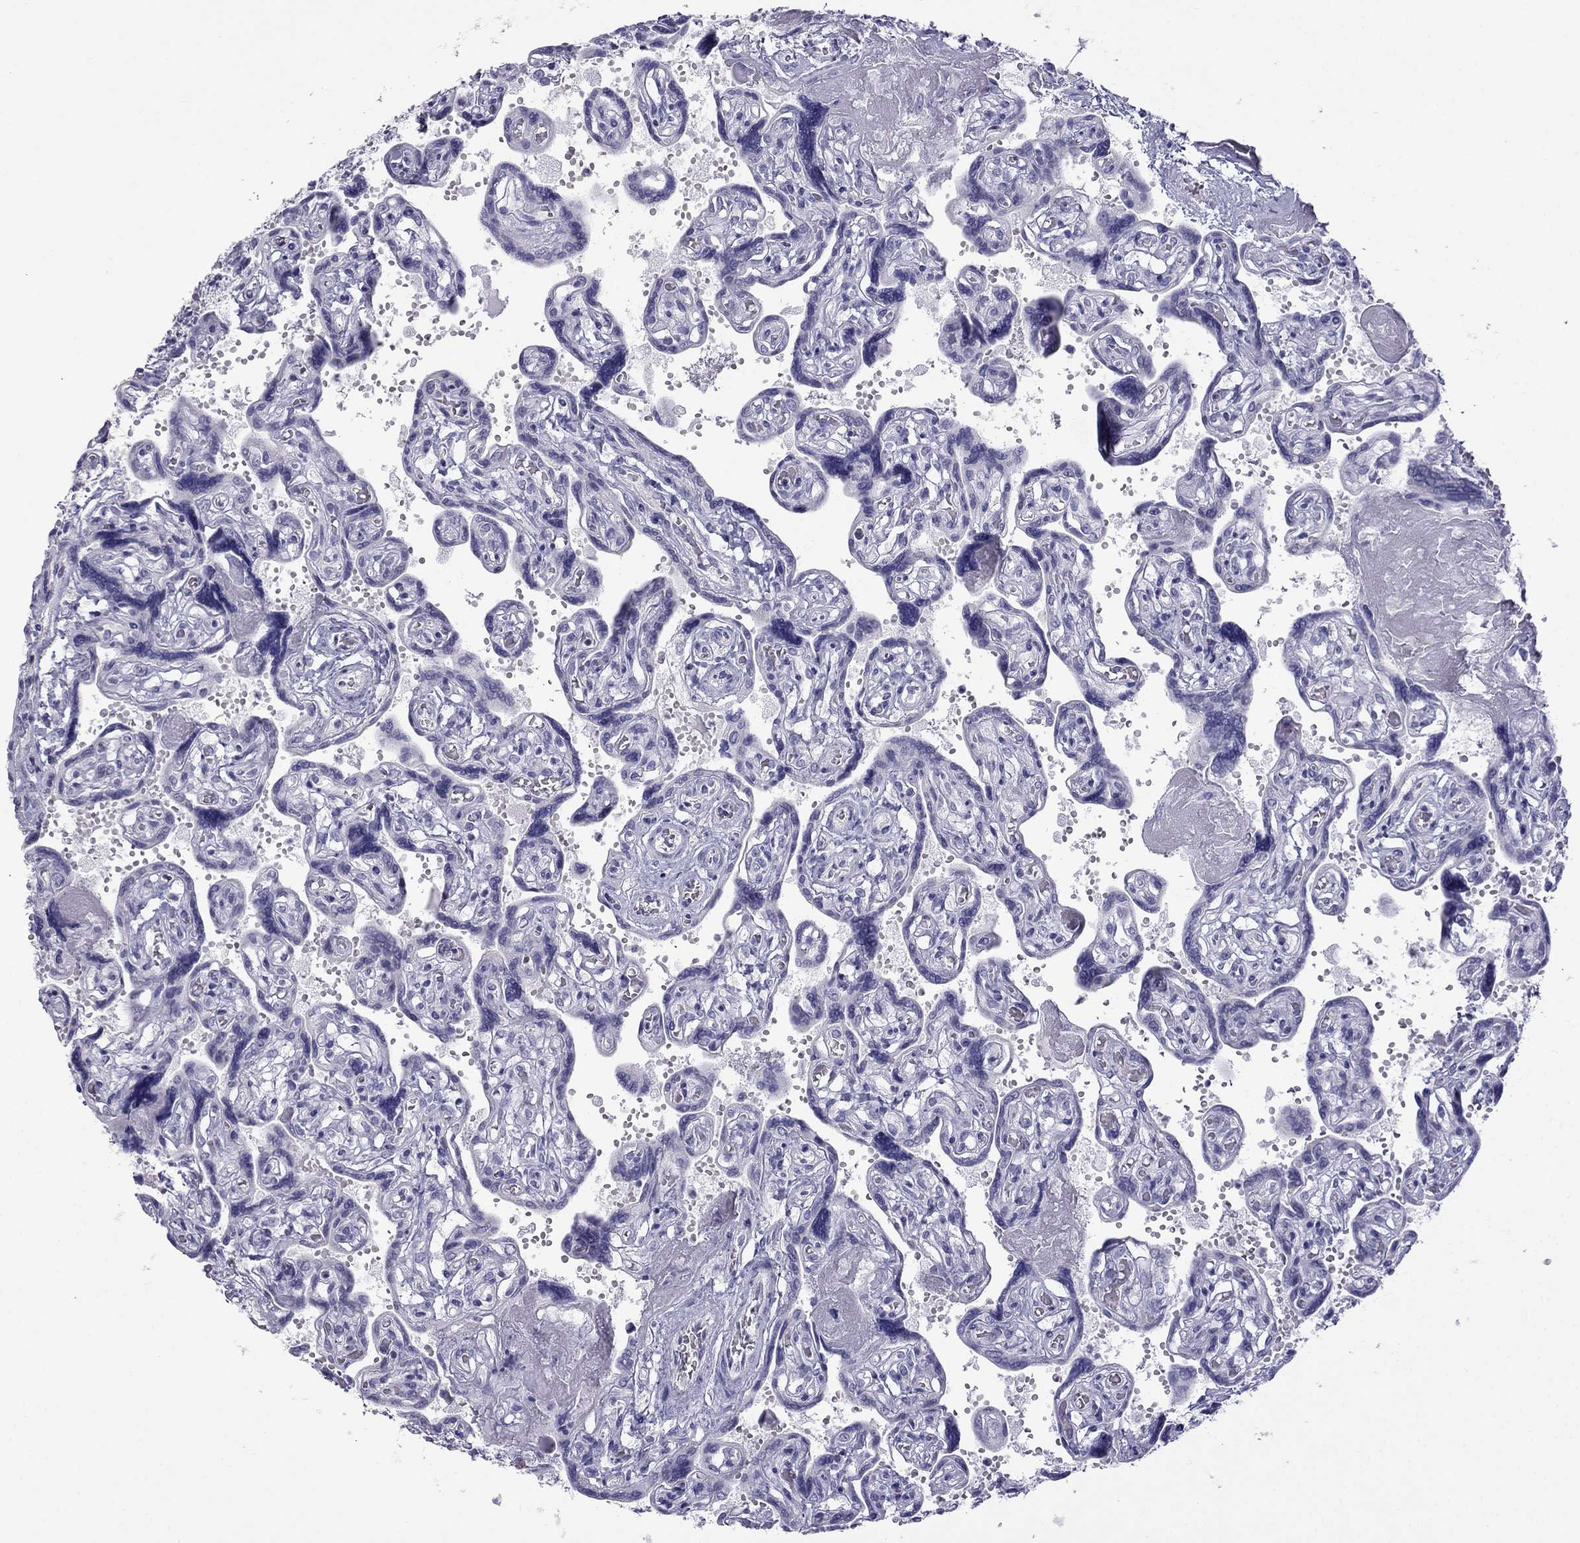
{"staining": {"intensity": "negative", "quantity": "none", "location": "none"}, "tissue": "placenta", "cell_type": "Decidual cells", "image_type": "normal", "snomed": [{"axis": "morphology", "description": "Normal tissue, NOS"}, {"axis": "topography", "description": "Placenta"}], "caption": "Immunohistochemistry image of benign human placenta stained for a protein (brown), which demonstrates no expression in decidual cells.", "gene": "ERC2", "patient": {"sex": "female", "age": 32}}